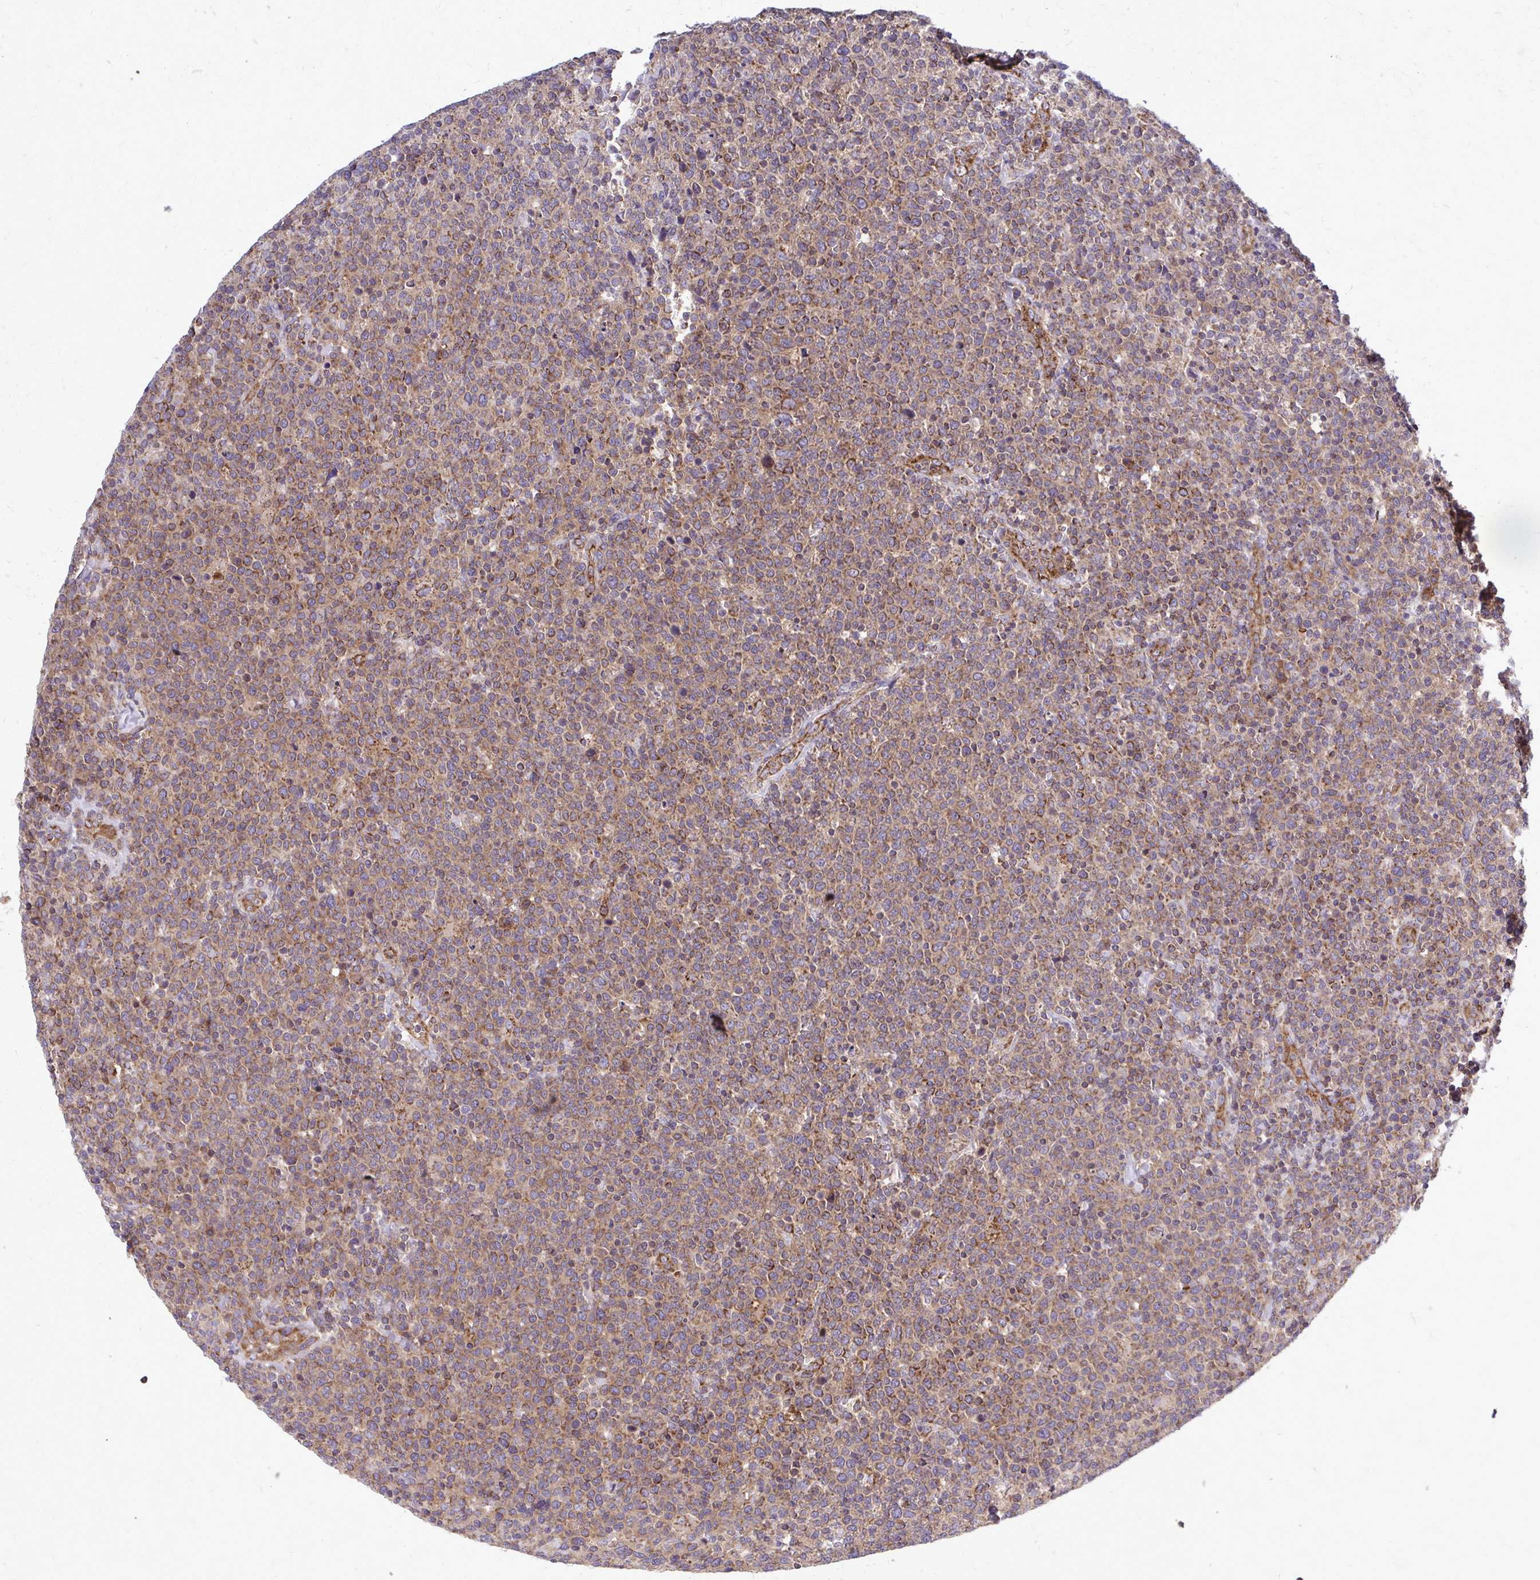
{"staining": {"intensity": "moderate", "quantity": ">75%", "location": "cytoplasmic/membranous"}, "tissue": "lymphoma", "cell_type": "Tumor cells", "image_type": "cancer", "snomed": [{"axis": "morphology", "description": "Malignant lymphoma, non-Hodgkin's type, High grade"}, {"axis": "topography", "description": "Lymph node"}], "caption": "This is an image of immunohistochemistry (IHC) staining of lymphoma, which shows moderate staining in the cytoplasmic/membranous of tumor cells.", "gene": "PDK4", "patient": {"sex": "male", "age": 61}}